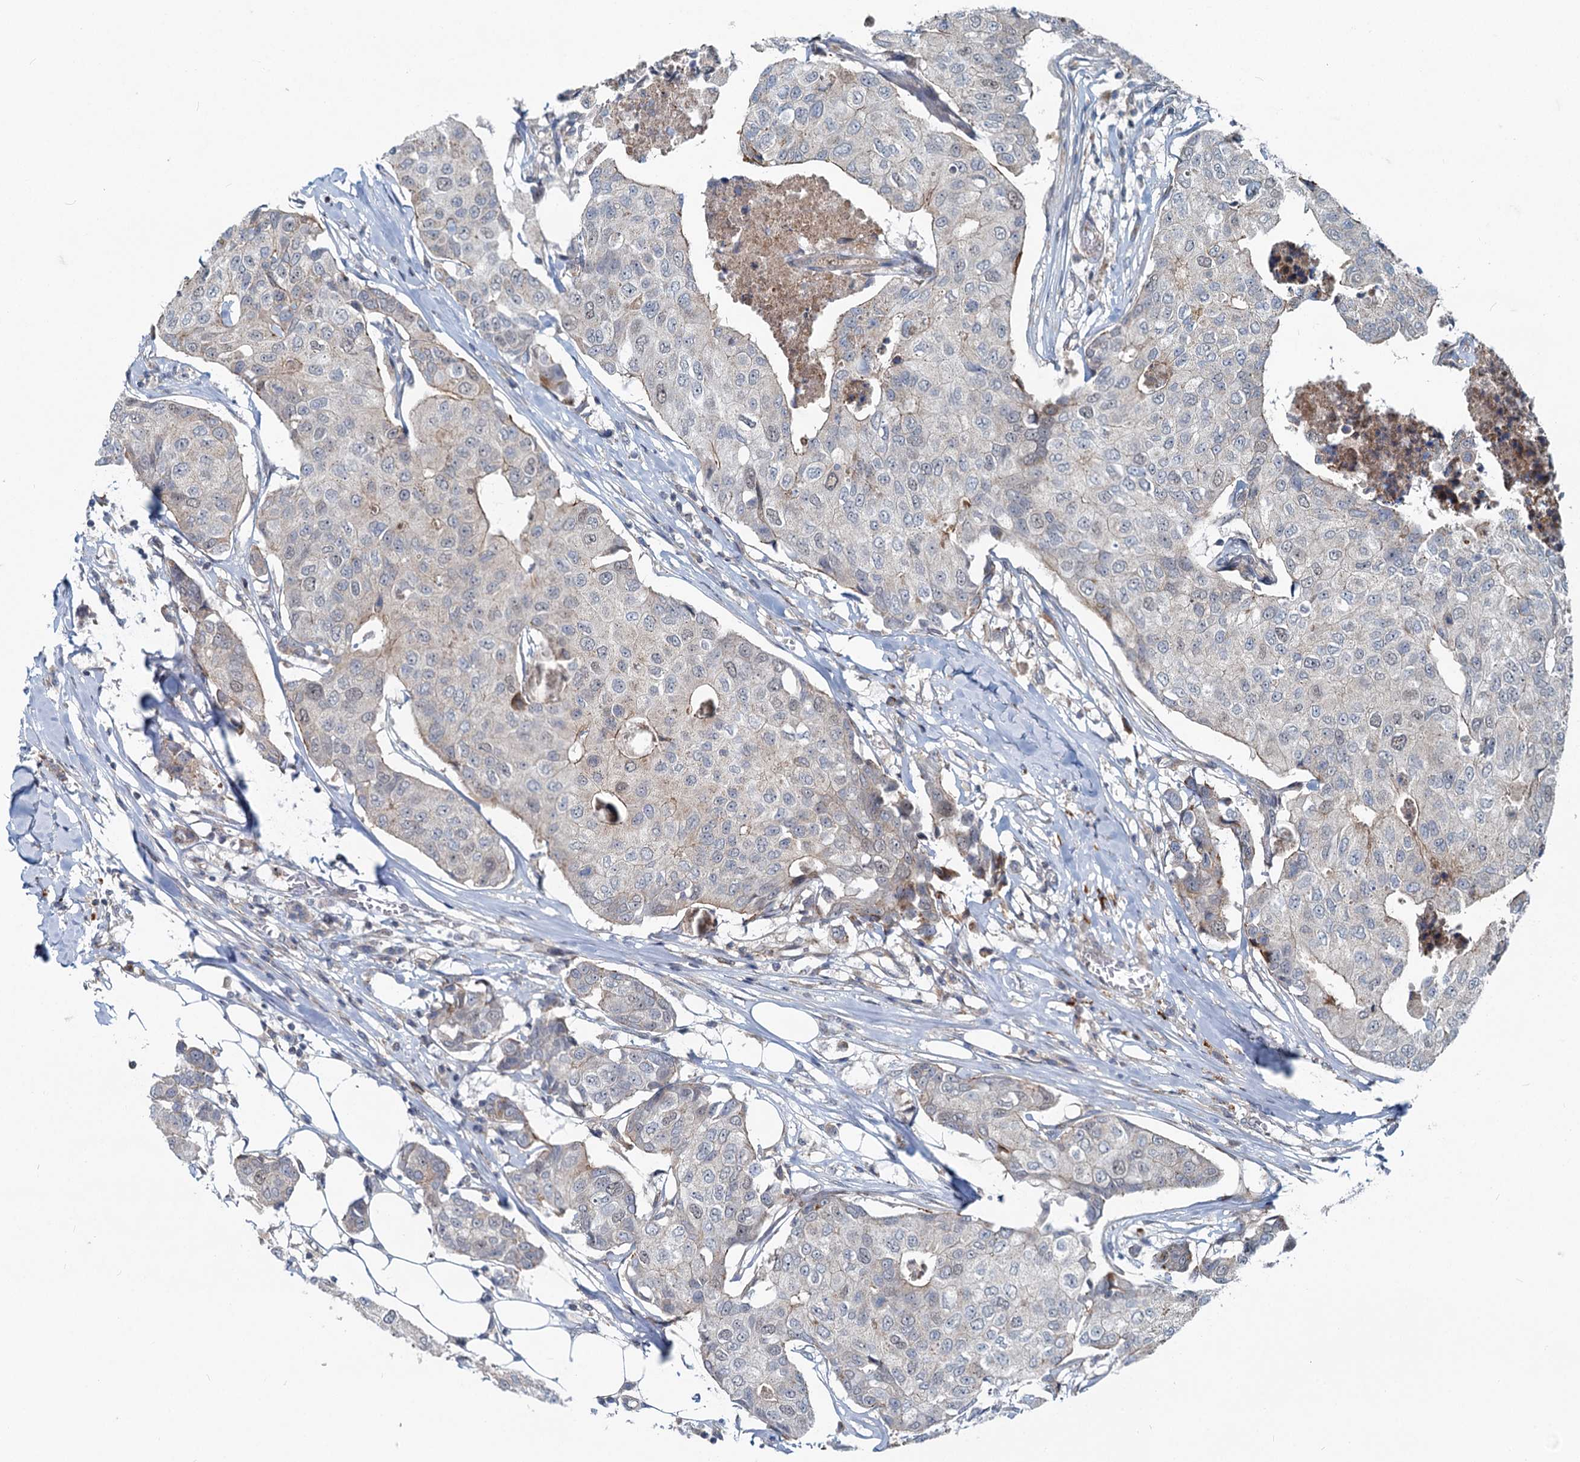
{"staining": {"intensity": "weak", "quantity": "25%-75%", "location": "cytoplasmic/membranous"}, "tissue": "breast cancer", "cell_type": "Tumor cells", "image_type": "cancer", "snomed": [{"axis": "morphology", "description": "Duct carcinoma"}, {"axis": "topography", "description": "Breast"}], "caption": "This photomicrograph exhibits immunohistochemistry (IHC) staining of breast infiltrating ductal carcinoma, with low weak cytoplasmic/membranous positivity in approximately 25%-75% of tumor cells.", "gene": "ADCY2", "patient": {"sex": "female", "age": 80}}